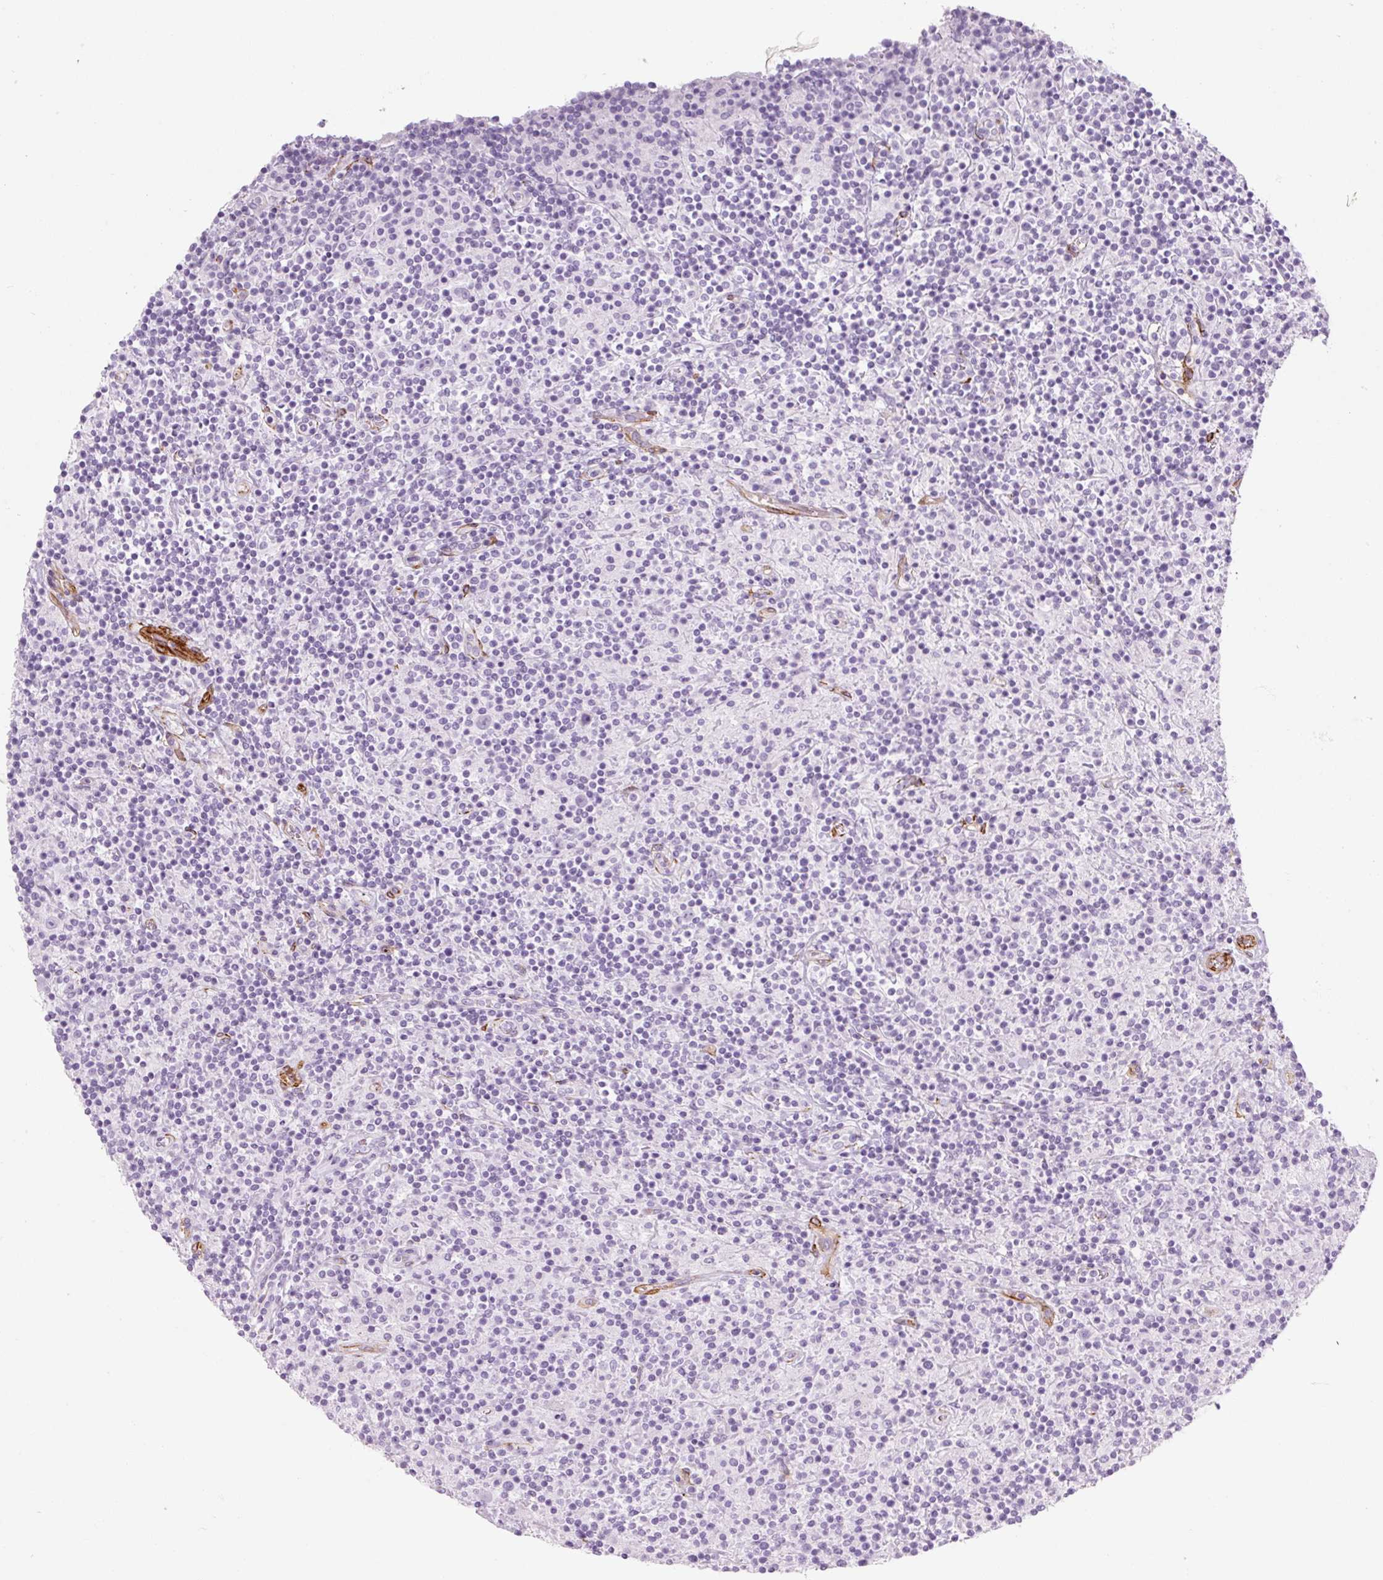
{"staining": {"intensity": "negative", "quantity": "none", "location": "none"}, "tissue": "lymphoma", "cell_type": "Tumor cells", "image_type": "cancer", "snomed": [{"axis": "morphology", "description": "Hodgkin's disease, NOS"}, {"axis": "topography", "description": "Lymph node"}], "caption": "This is an immunohistochemistry image of lymphoma. There is no expression in tumor cells.", "gene": "CAVIN3", "patient": {"sex": "male", "age": 70}}